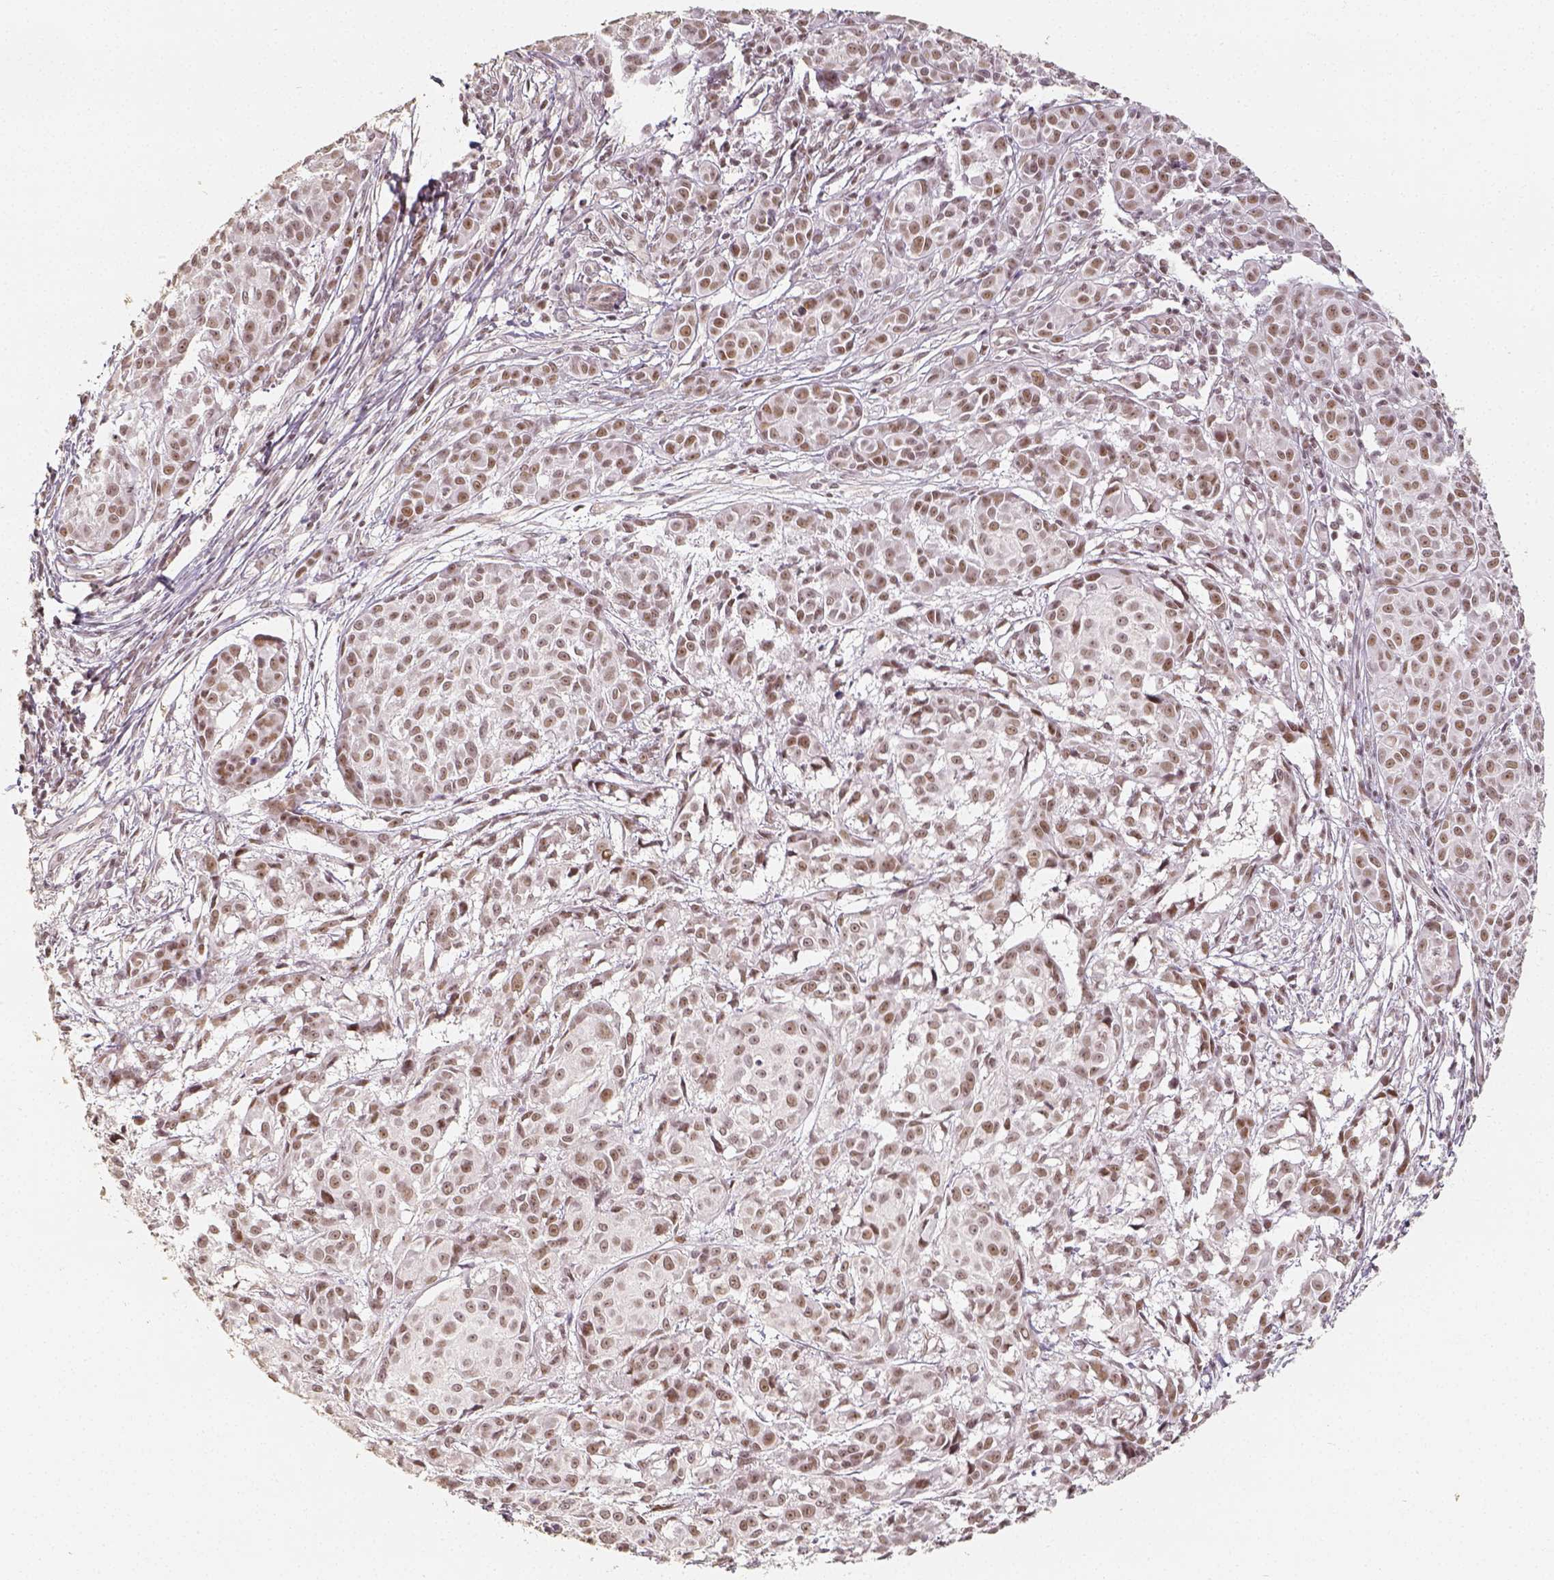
{"staining": {"intensity": "weak", "quantity": ">75%", "location": "nuclear"}, "tissue": "melanoma", "cell_type": "Tumor cells", "image_type": "cancer", "snomed": [{"axis": "morphology", "description": "Malignant melanoma, NOS"}, {"axis": "topography", "description": "Skin"}], "caption": "Tumor cells display low levels of weak nuclear staining in about >75% of cells in melanoma. (Stains: DAB in brown, nuclei in blue, Microscopy: brightfield microscopy at high magnification).", "gene": "HDAC1", "patient": {"sex": "male", "age": 48}}